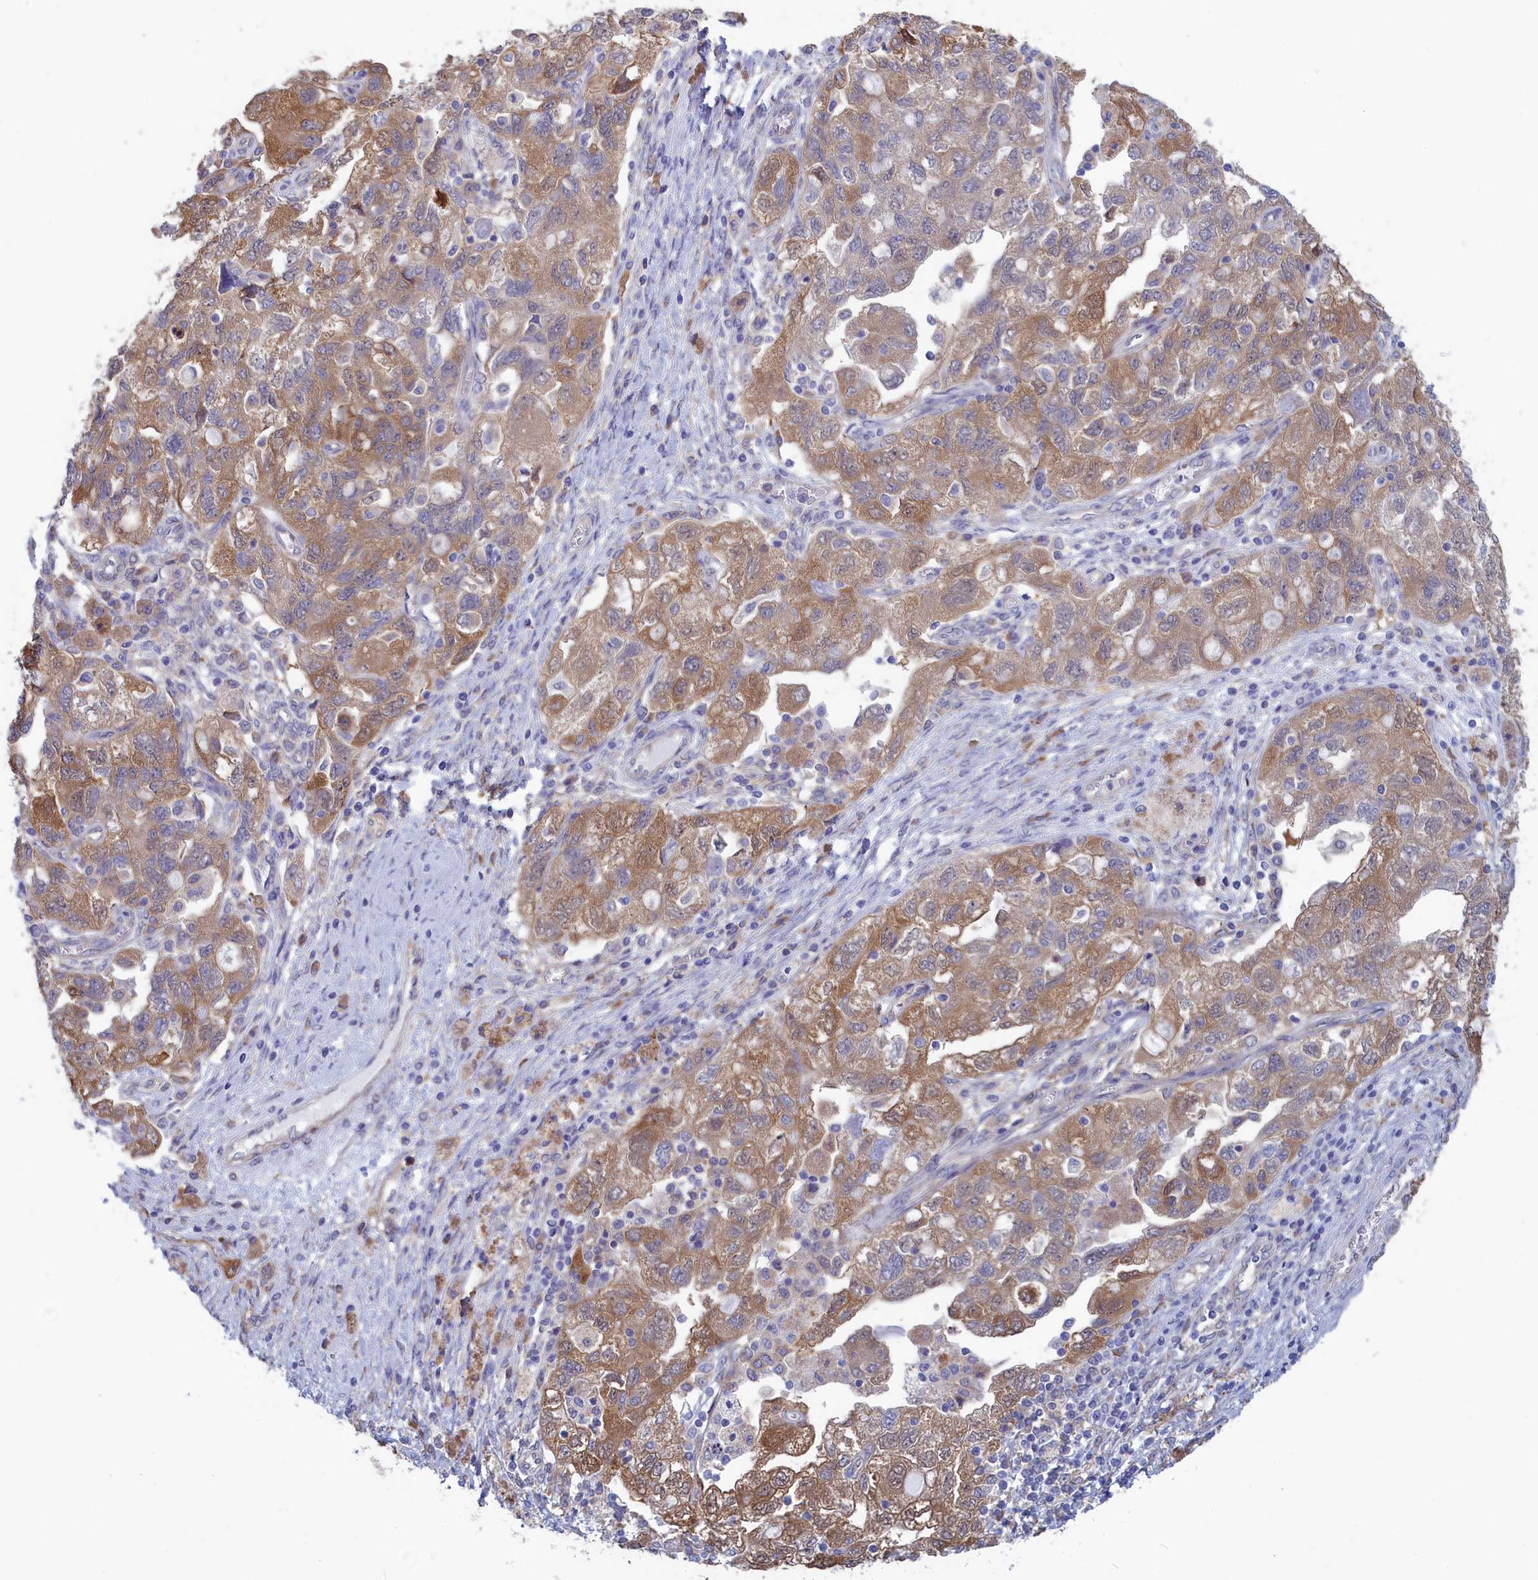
{"staining": {"intensity": "moderate", "quantity": "25%-75%", "location": "cytoplasmic/membranous"}, "tissue": "ovarian cancer", "cell_type": "Tumor cells", "image_type": "cancer", "snomed": [{"axis": "morphology", "description": "Carcinoma, NOS"}, {"axis": "morphology", "description": "Cystadenocarcinoma, serous, NOS"}, {"axis": "topography", "description": "Ovary"}], "caption": "IHC photomicrograph of human serous cystadenocarcinoma (ovarian) stained for a protein (brown), which shows medium levels of moderate cytoplasmic/membranous expression in about 25%-75% of tumor cells.", "gene": "SYNDIG1L", "patient": {"sex": "female", "age": 69}}